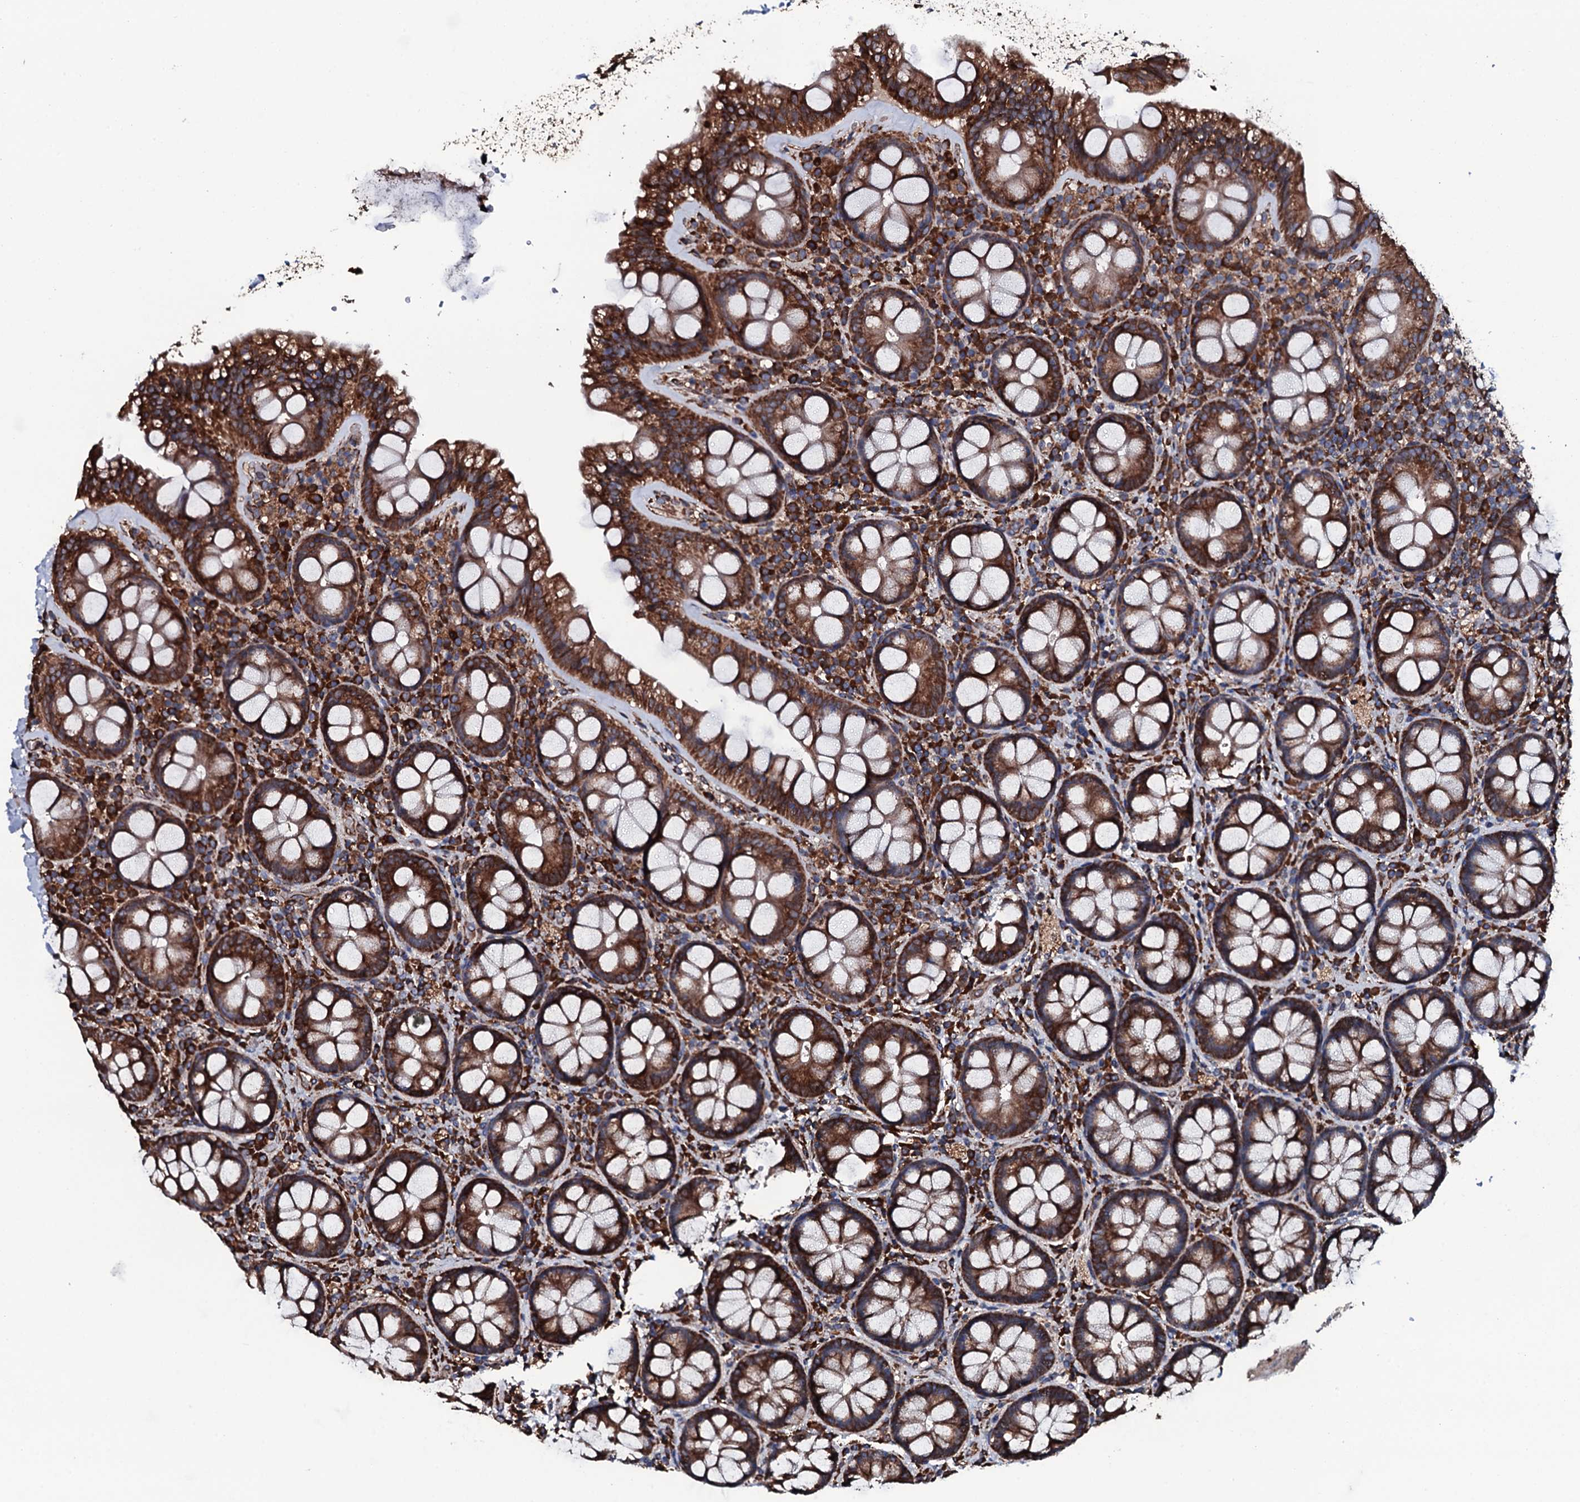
{"staining": {"intensity": "strong", "quantity": ">75%", "location": "cytoplasmic/membranous"}, "tissue": "rectum", "cell_type": "Glandular cells", "image_type": "normal", "snomed": [{"axis": "morphology", "description": "Normal tissue, NOS"}, {"axis": "topography", "description": "Rectum"}], "caption": "IHC photomicrograph of normal rectum: human rectum stained using IHC reveals high levels of strong protein expression localized specifically in the cytoplasmic/membranous of glandular cells, appearing as a cytoplasmic/membranous brown color.", "gene": "RAB12", "patient": {"sex": "male", "age": 83}}